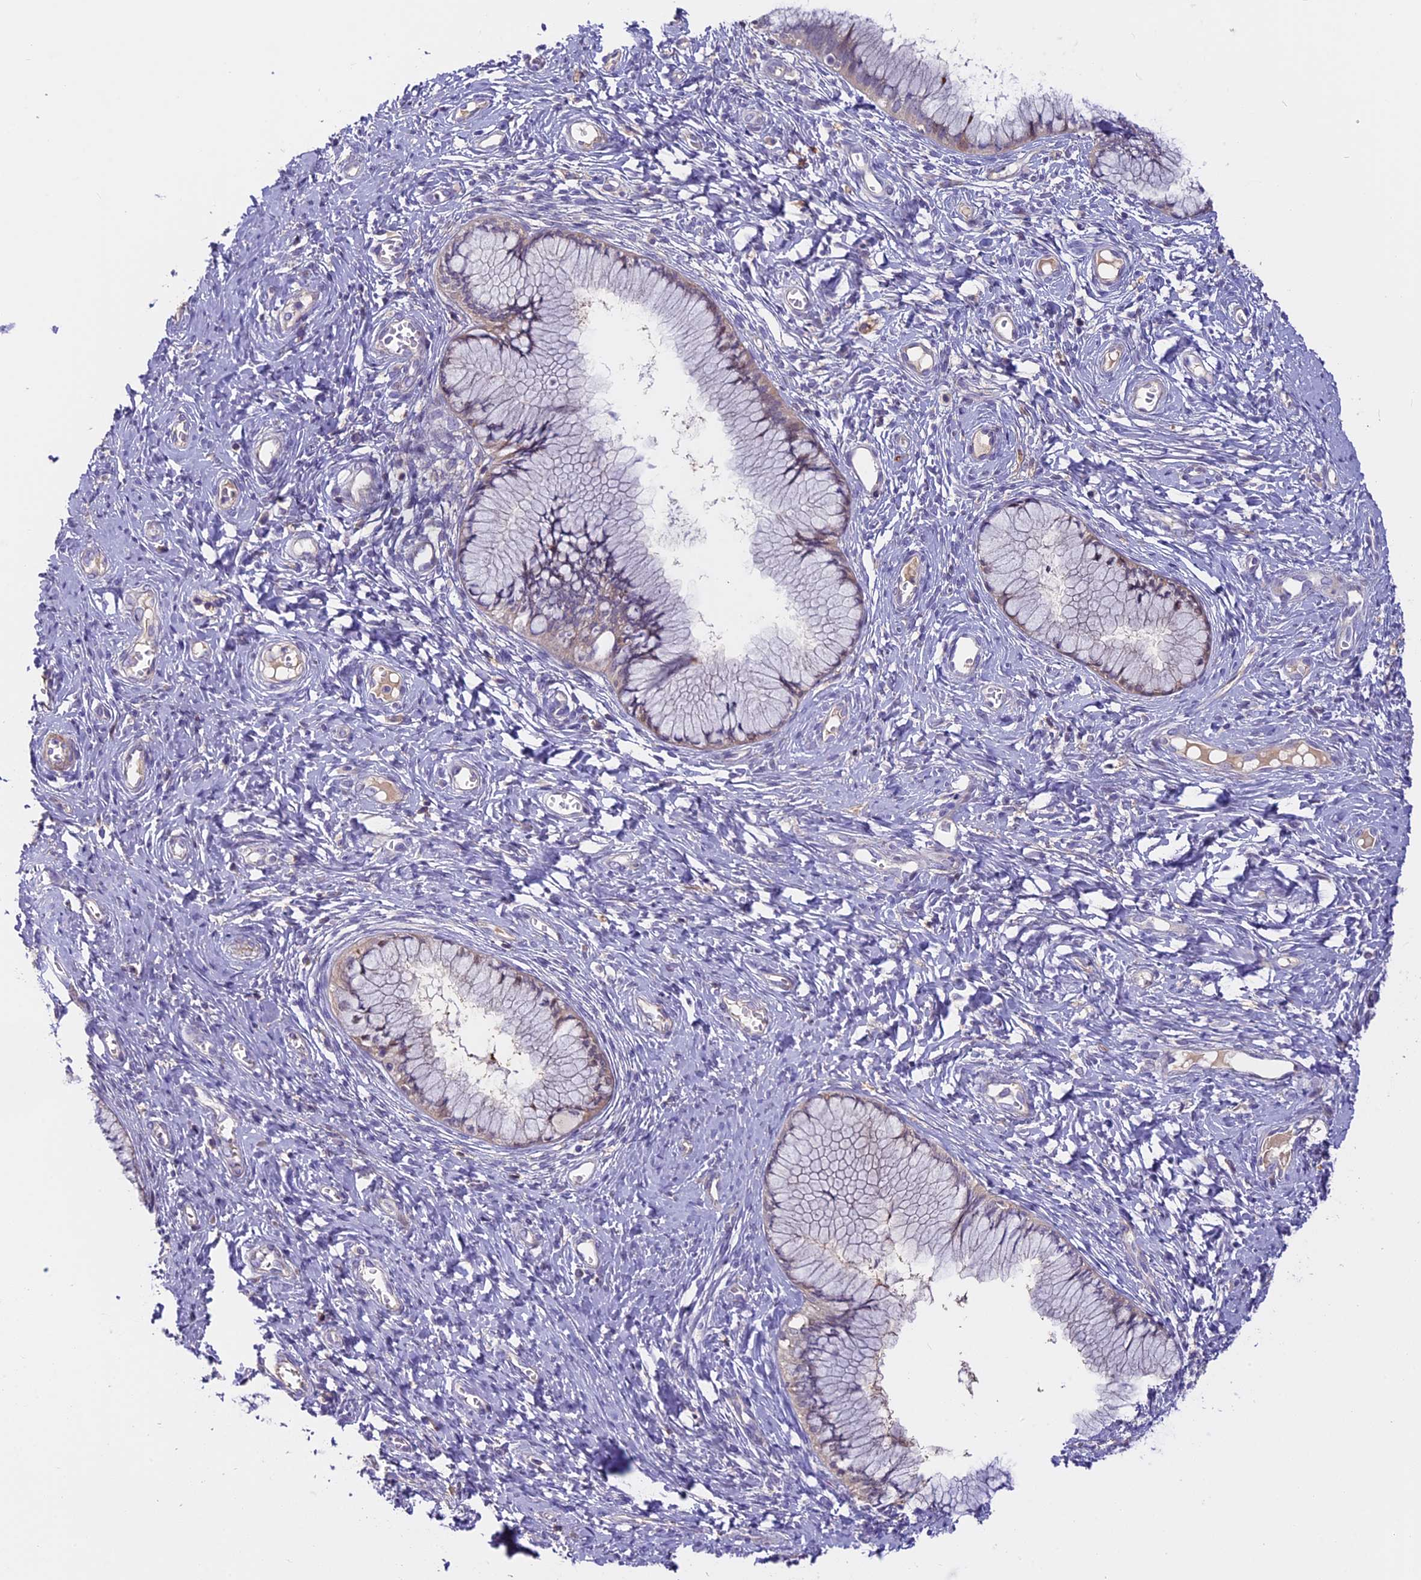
{"staining": {"intensity": "weak", "quantity": "<25%", "location": "cytoplasmic/membranous"}, "tissue": "cervix", "cell_type": "Glandular cells", "image_type": "normal", "snomed": [{"axis": "morphology", "description": "Normal tissue, NOS"}, {"axis": "topography", "description": "Cervix"}], "caption": "This is a histopathology image of immunohistochemistry staining of benign cervix, which shows no staining in glandular cells.", "gene": "FAM98C", "patient": {"sex": "female", "age": 42}}